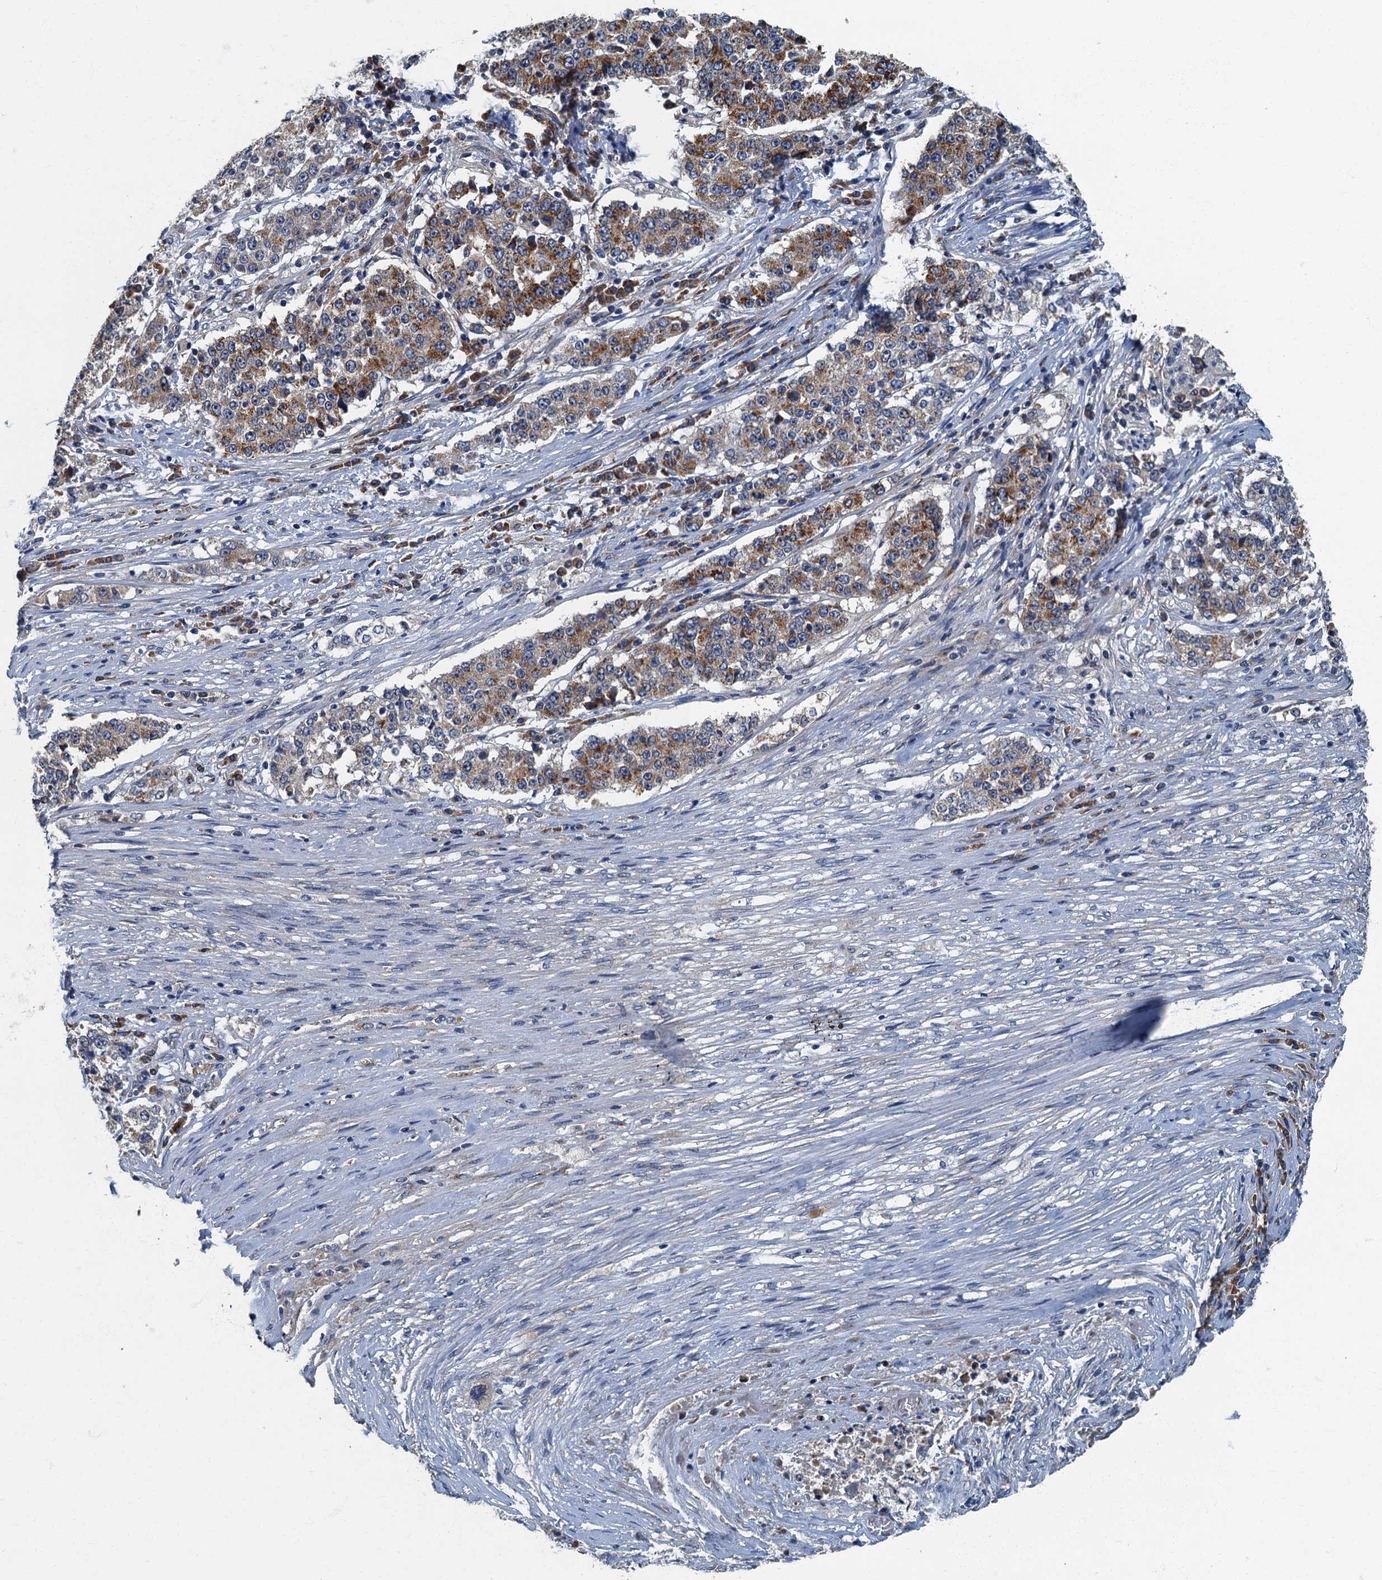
{"staining": {"intensity": "moderate", "quantity": ">75%", "location": "cytoplasmic/membranous"}, "tissue": "stomach cancer", "cell_type": "Tumor cells", "image_type": "cancer", "snomed": [{"axis": "morphology", "description": "Adenocarcinoma, NOS"}, {"axis": "topography", "description": "Stomach"}], "caption": "Immunohistochemistry (IHC) of human stomach cancer reveals medium levels of moderate cytoplasmic/membranous staining in about >75% of tumor cells.", "gene": "DDX49", "patient": {"sex": "male", "age": 59}}